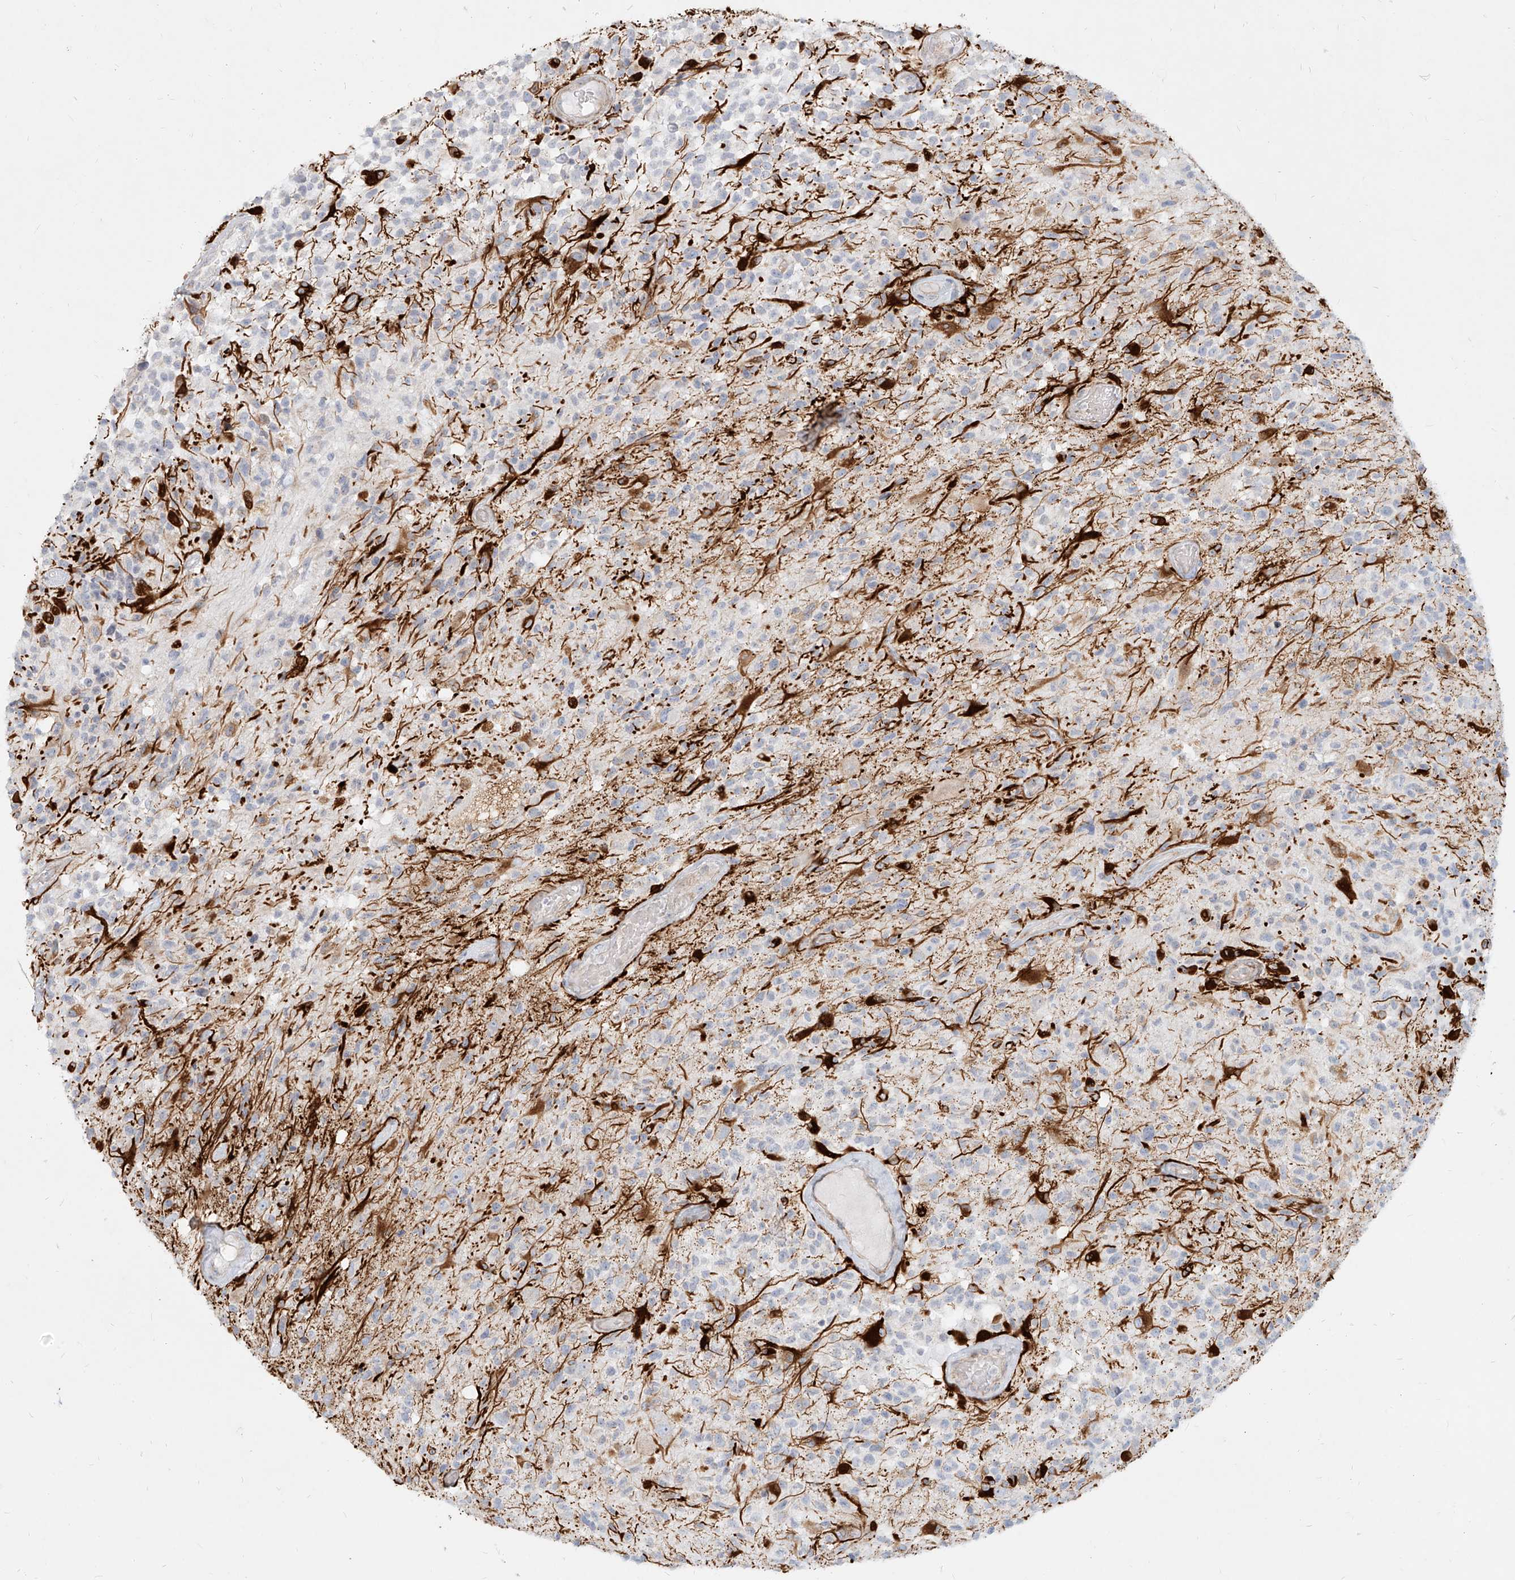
{"staining": {"intensity": "negative", "quantity": "none", "location": "none"}, "tissue": "glioma", "cell_type": "Tumor cells", "image_type": "cancer", "snomed": [{"axis": "morphology", "description": "Glioma, malignant, High grade"}, {"axis": "morphology", "description": "Glioblastoma, NOS"}, {"axis": "topography", "description": "Brain"}], "caption": "This micrograph is of high-grade glioma (malignant) stained with immunohistochemistry (IHC) to label a protein in brown with the nuclei are counter-stained blue. There is no expression in tumor cells.", "gene": "ITPKB", "patient": {"sex": "male", "age": 60}}